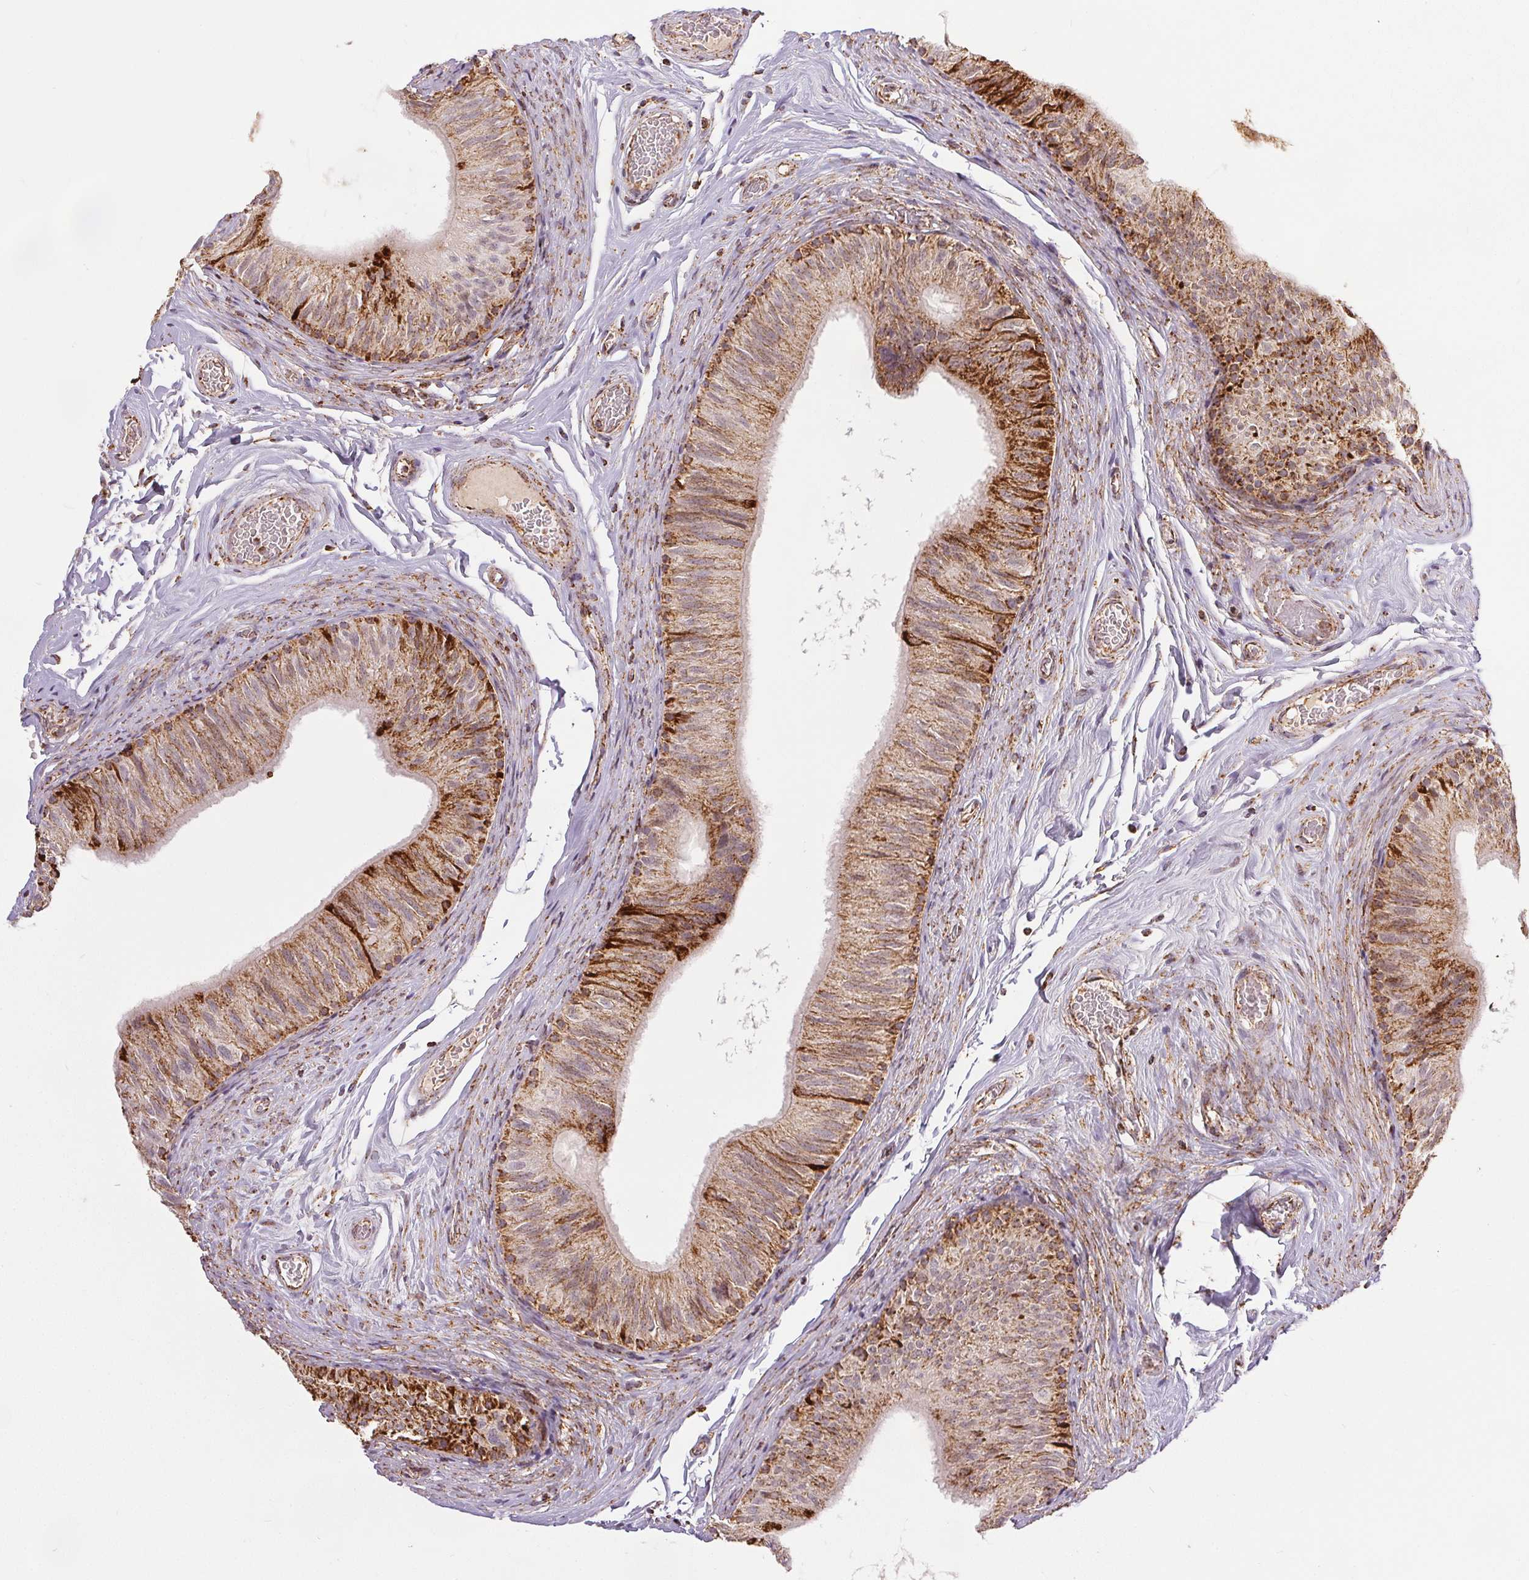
{"staining": {"intensity": "moderate", "quantity": ">75%", "location": "cytoplasmic/membranous"}, "tissue": "epididymis", "cell_type": "Glandular cells", "image_type": "normal", "snomed": [{"axis": "morphology", "description": "Normal tissue, NOS"}, {"axis": "topography", "description": "Epididymis, spermatic cord, NOS"}, {"axis": "topography", "description": "Epididymis"}], "caption": "Human epididymis stained for a protein (brown) reveals moderate cytoplasmic/membranous positive staining in about >75% of glandular cells.", "gene": "SDHB", "patient": {"sex": "male", "age": 31}}